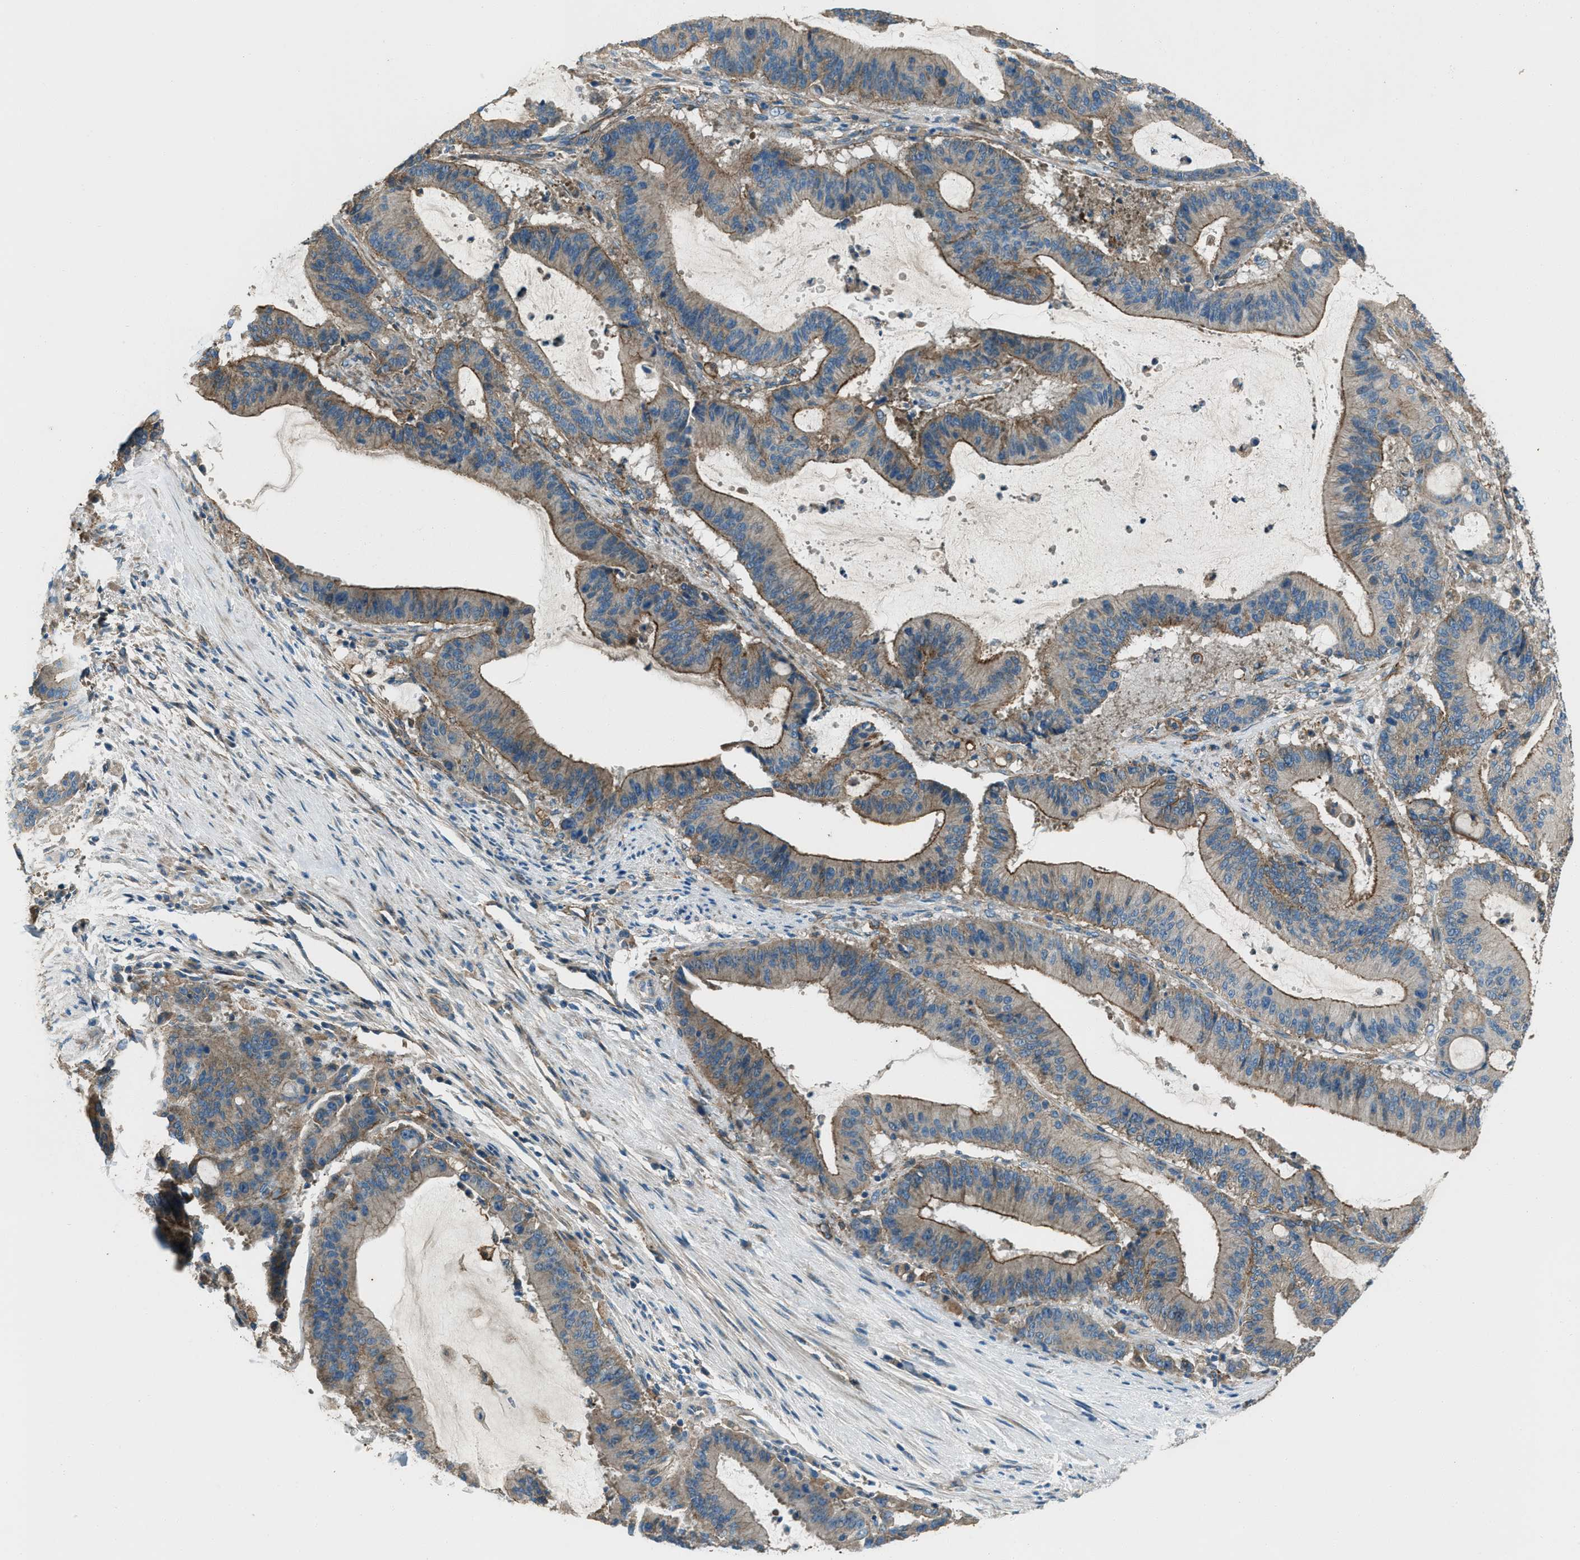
{"staining": {"intensity": "moderate", "quantity": ">75%", "location": "cytoplasmic/membranous"}, "tissue": "liver cancer", "cell_type": "Tumor cells", "image_type": "cancer", "snomed": [{"axis": "morphology", "description": "Normal tissue, NOS"}, {"axis": "morphology", "description": "Cholangiocarcinoma"}, {"axis": "topography", "description": "Liver"}, {"axis": "topography", "description": "Peripheral nerve tissue"}], "caption": "Approximately >75% of tumor cells in liver cholangiocarcinoma exhibit moderate cytoplasmic/membranous protein staining as visualized by brown immunohistochemical staining.", "gene": "SVIL", "patient": {"sex": "female", "age": 73}}